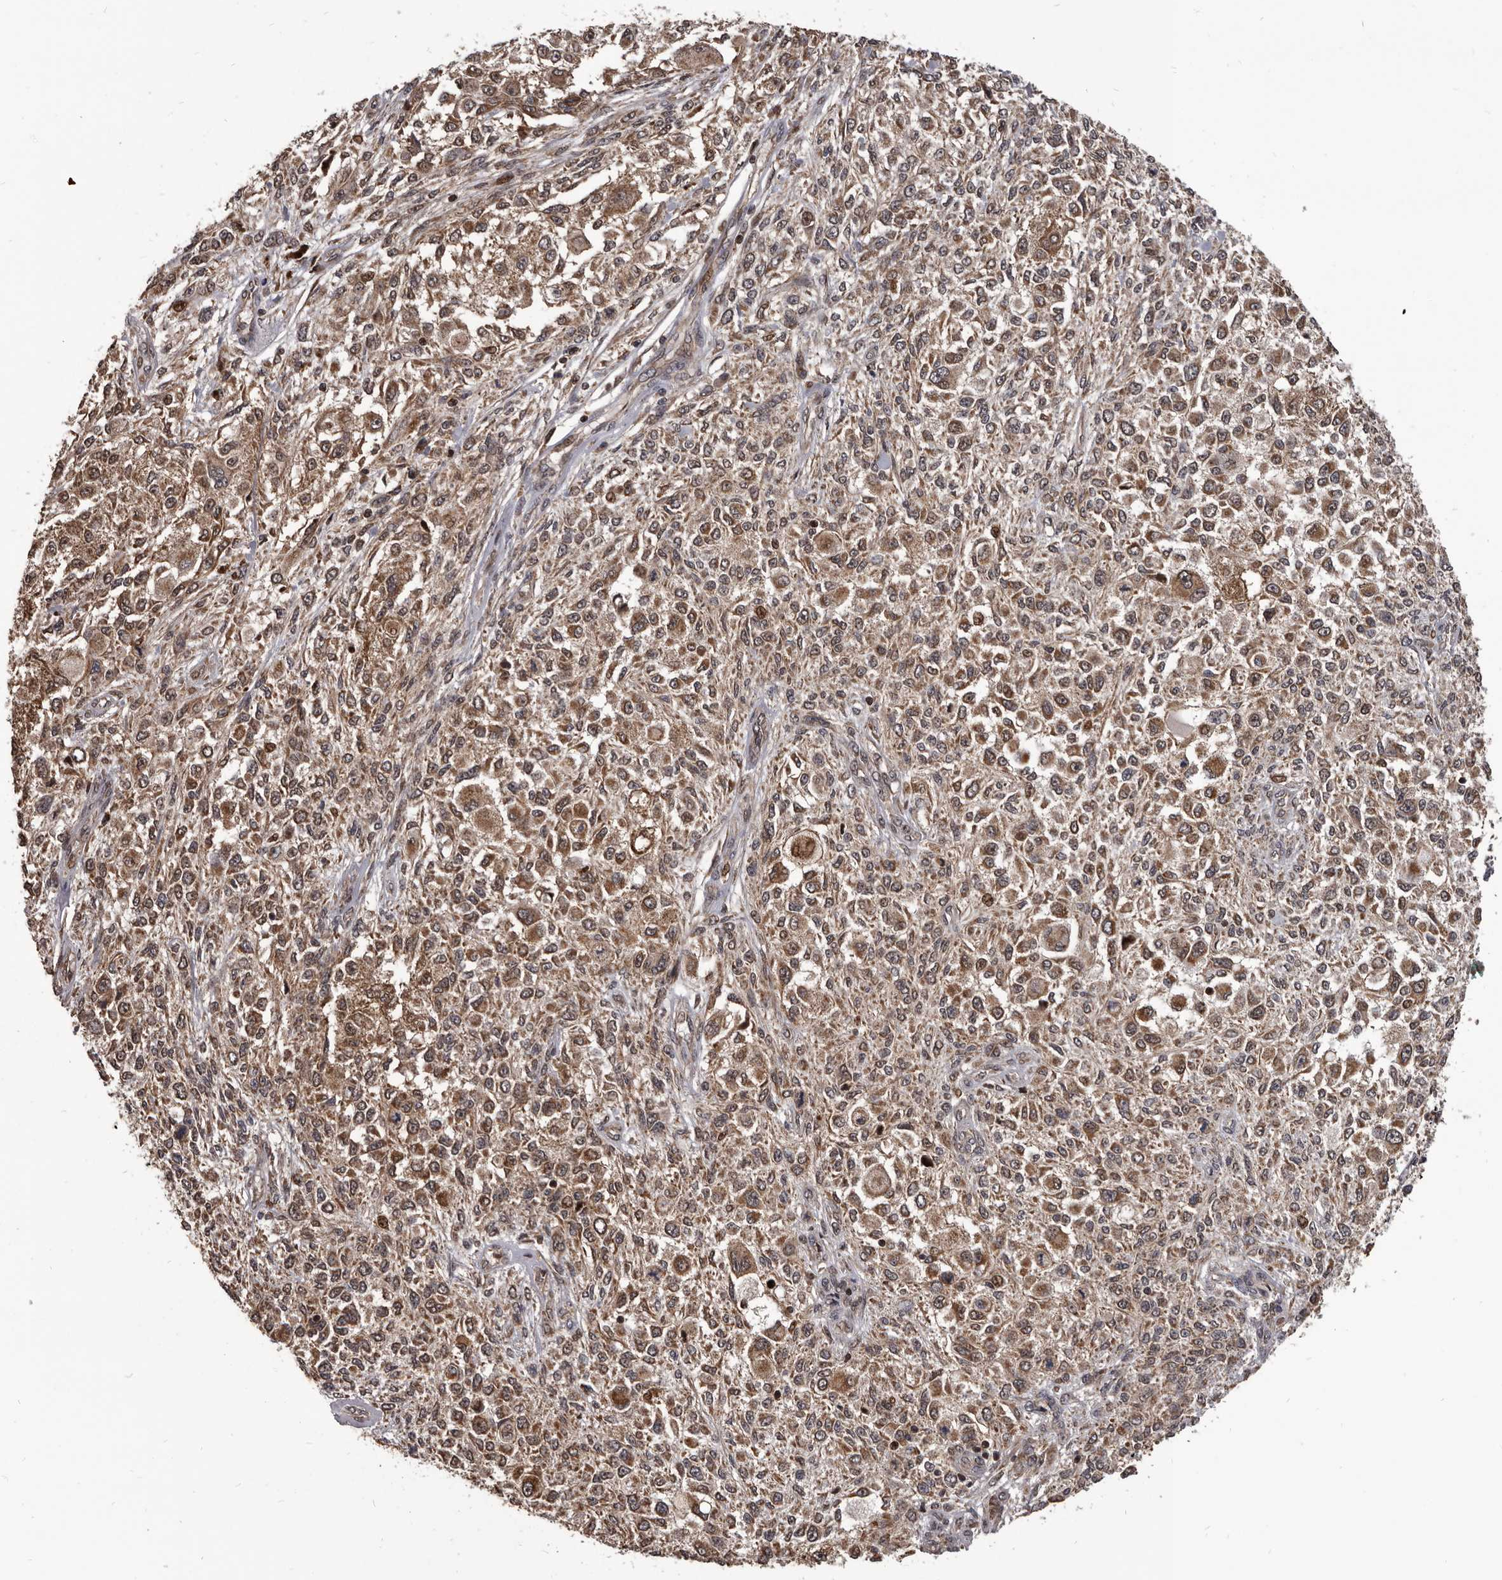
{"staining": {"intensity": "moderate", "quantity": ">75%", "location": "cytoplasmic/membranous"}, "tissue": "melanoma", "cell_type": "Tumor cells", "image_type": "cancer", "snomed": [{"axis": "morphology", "description": "Necrosis, NOS"}, {"axis": "morphology", "description": "Malignant melanoma, NOS"}, {"axis": "topography", "description": "Skin"}], "caption": "Melanoma stained with a brown dye shows moderate cytoplasmic/membranous positive expression in approximately >75% of tumor cells.", "gene": "MAP3K14", "patient": {"sex": "female", "age": 87}}